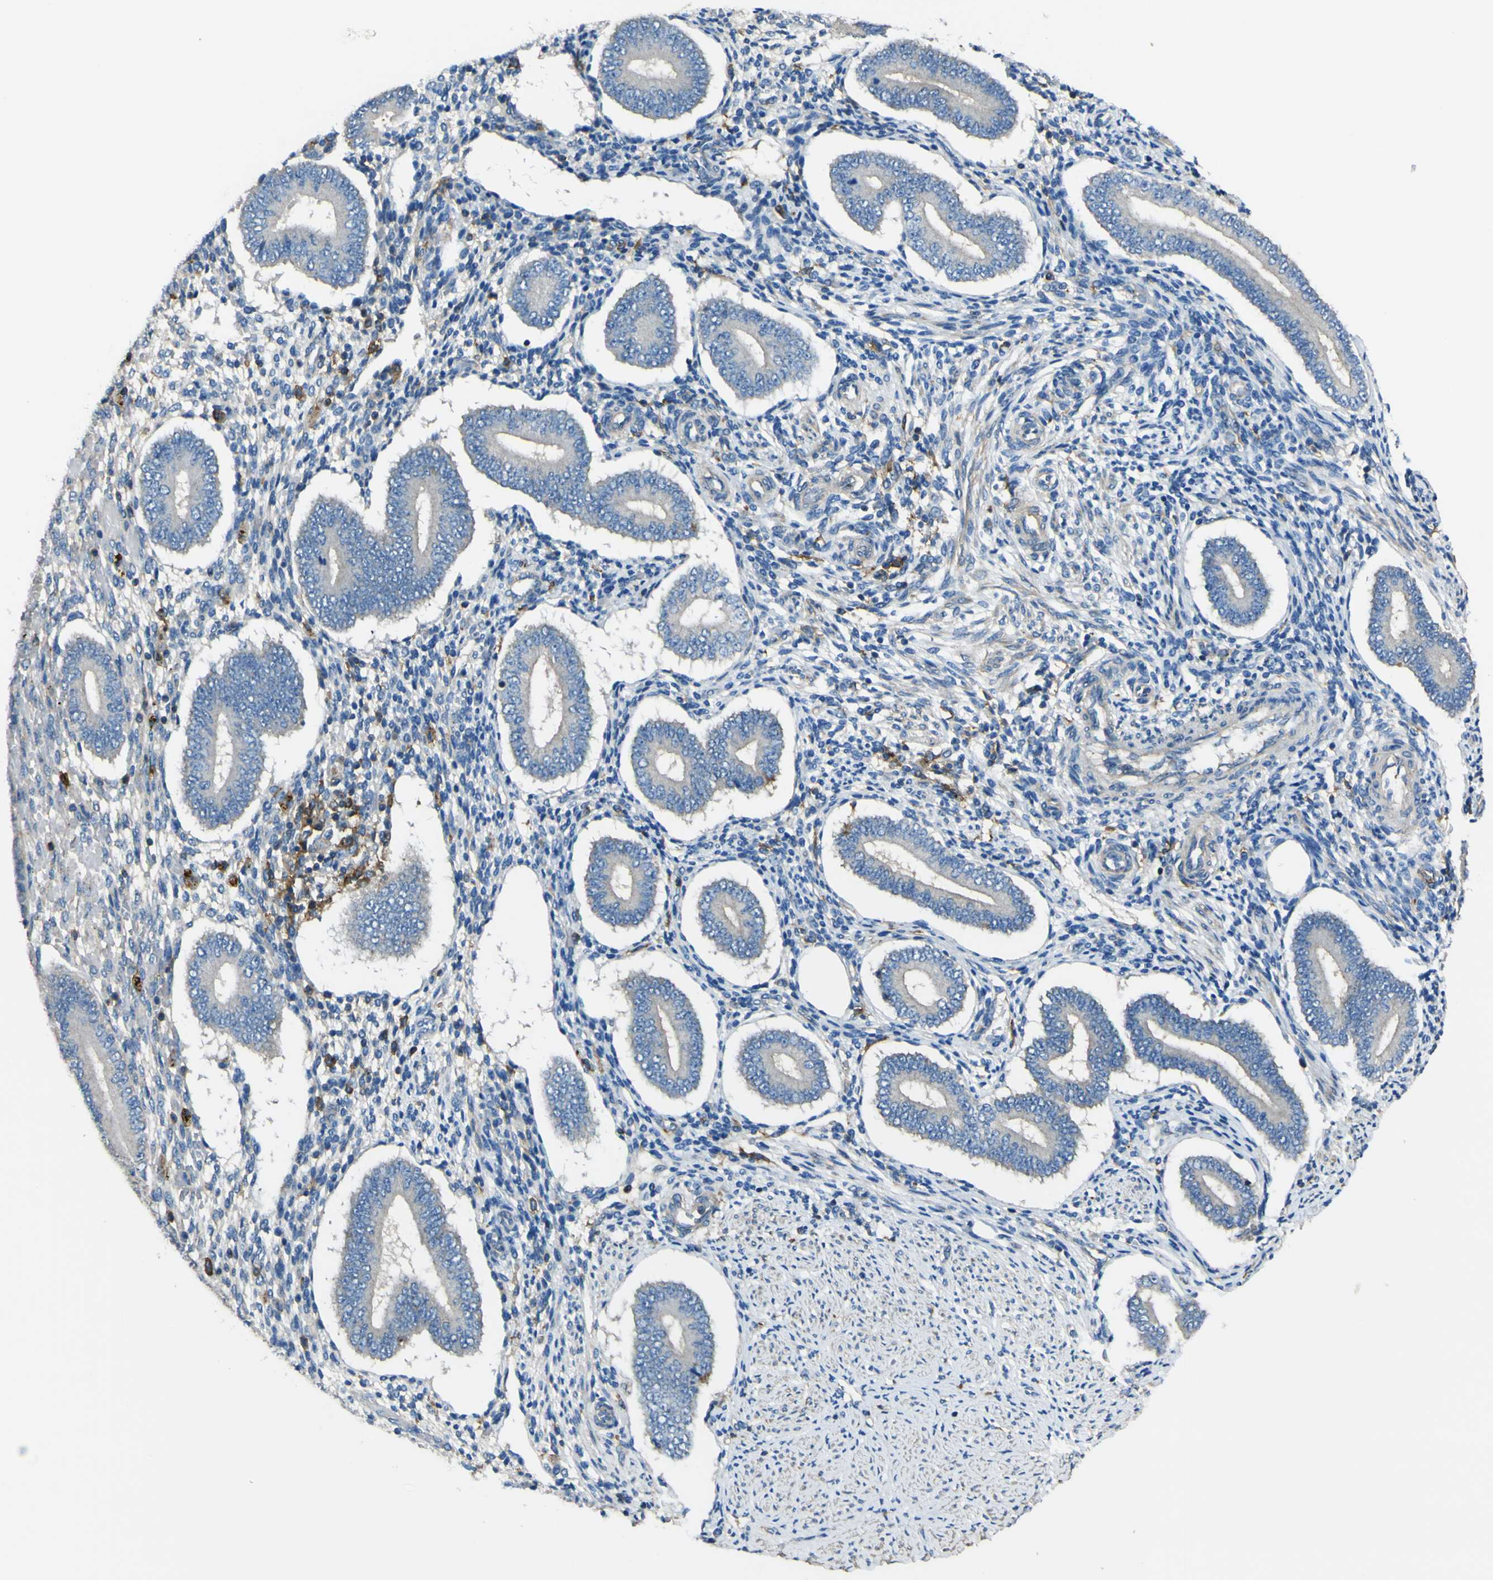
{"staining": {"intensity": "negative", "quantity": "none", "location": "none"}, "tissue": "endometrium", "cell_type": "Cells in endometrial stroma", "image_type": "normal", "snomed": [{"axis": "morphology", "description": "Normal tissue, NOS"}, {"axis": "topography", "description": "Endometrium"}], "caption": "This image is of benign endometrium stained with immunohistochemistry to label a protein in brown with the nuclei are counter-stained blue. There is no expression in cells in endometrial stroma. The staining was performed using DAB (3,3'-diaminobenzidine) to visualize the protein expression in brown, while the nuclei were stained in blue with hematoxylin (Magnification: 20x).", "gene": "LAIR1", "patient": {"sex": "female", "age": 42}}